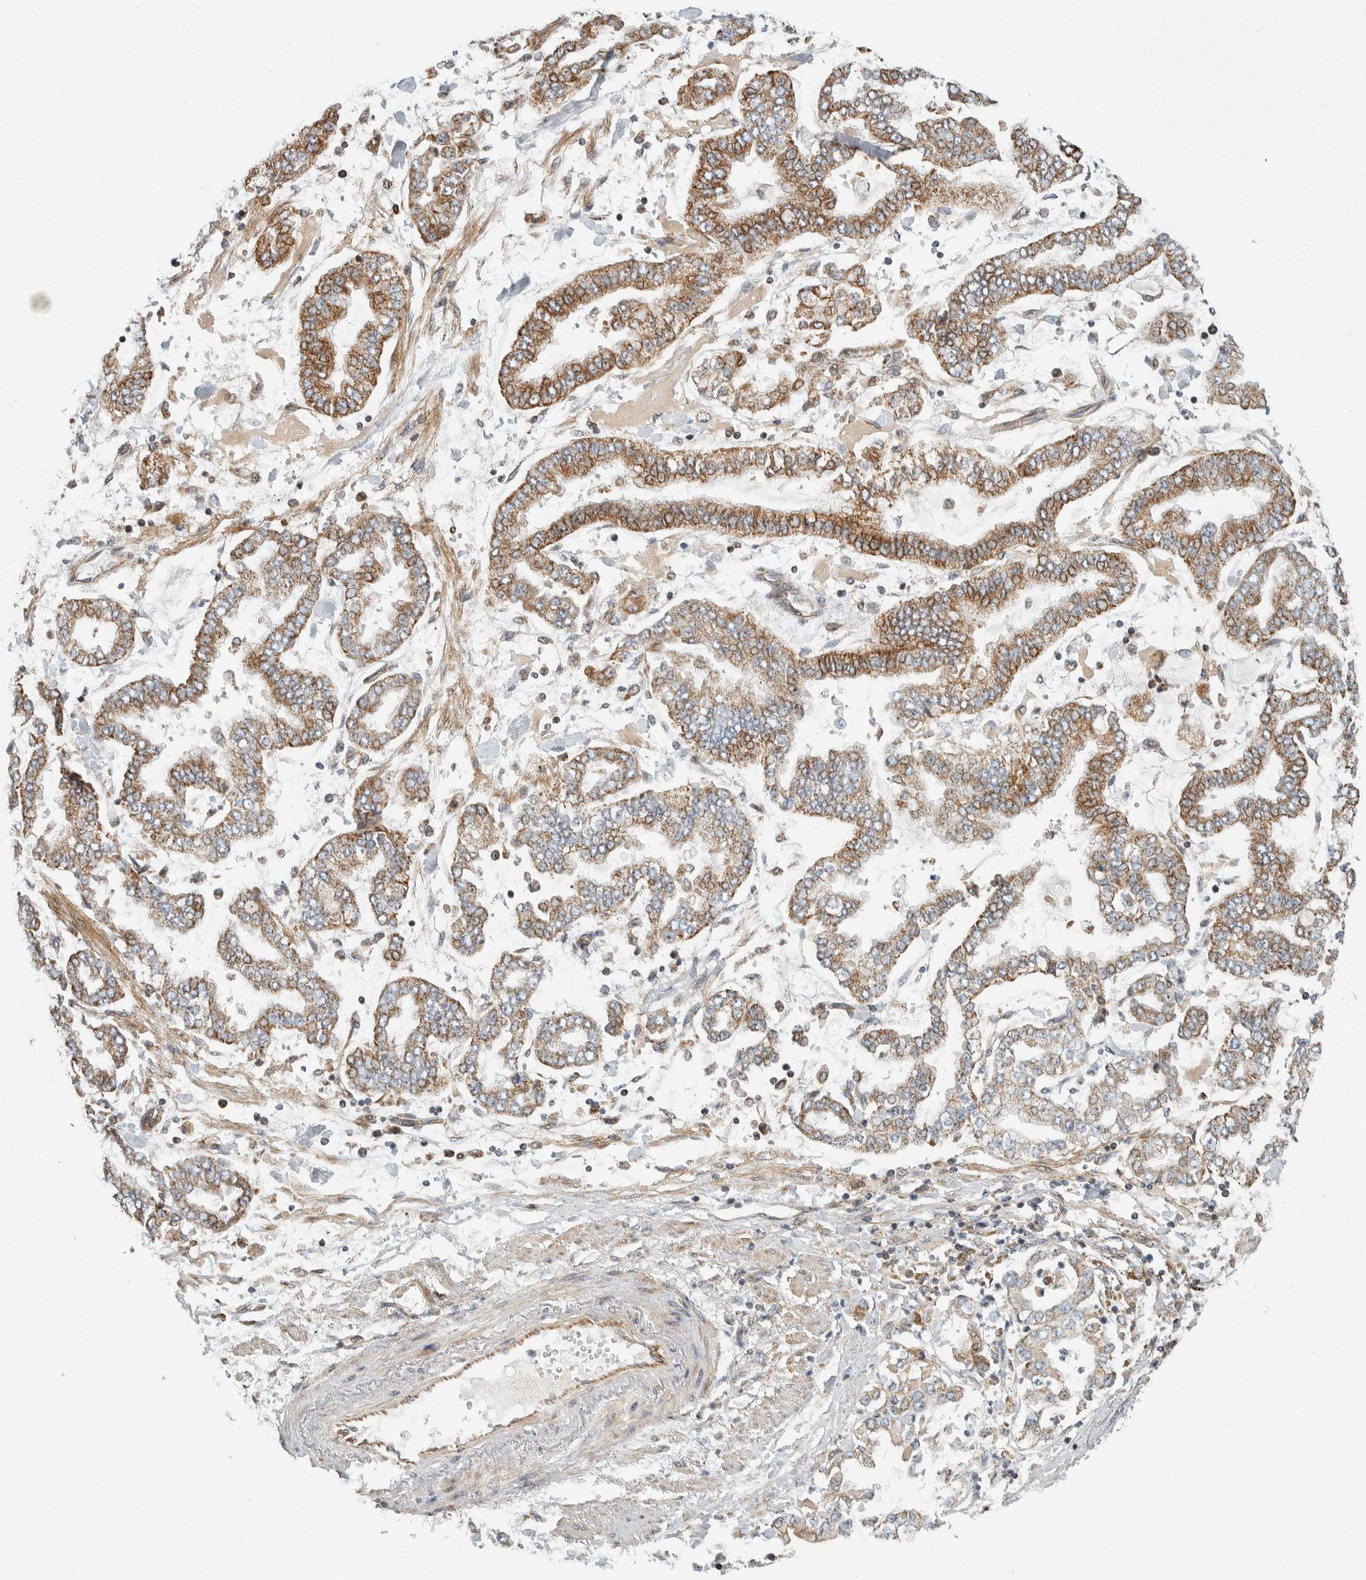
{"staining": {"intensity": "moderate", "quantity": ">75%", "location": "cytoplasmic/membranous"}, "tissue": "stomach cancer", "cell_type": "Tumor cells", "image_type": "cancer", "snomed": [{"axis": "morphology", "description": "Normal tissue, NOS"}, {"axis": "morphology", "description": "Adenocarcinoma, NOS"}, {"axis": "topography", "description": "Stomach, upper"}, {"axis": "topography", "description": "Stomach"}], "caption": "A medium amount of moderate cytoplasmic/membranous positivity is present in about >75% of tumor cells in adenocarcinoma (stomach) tissue.", "gene": "AFP", "patient": {"sex": "male", "age": 76}}